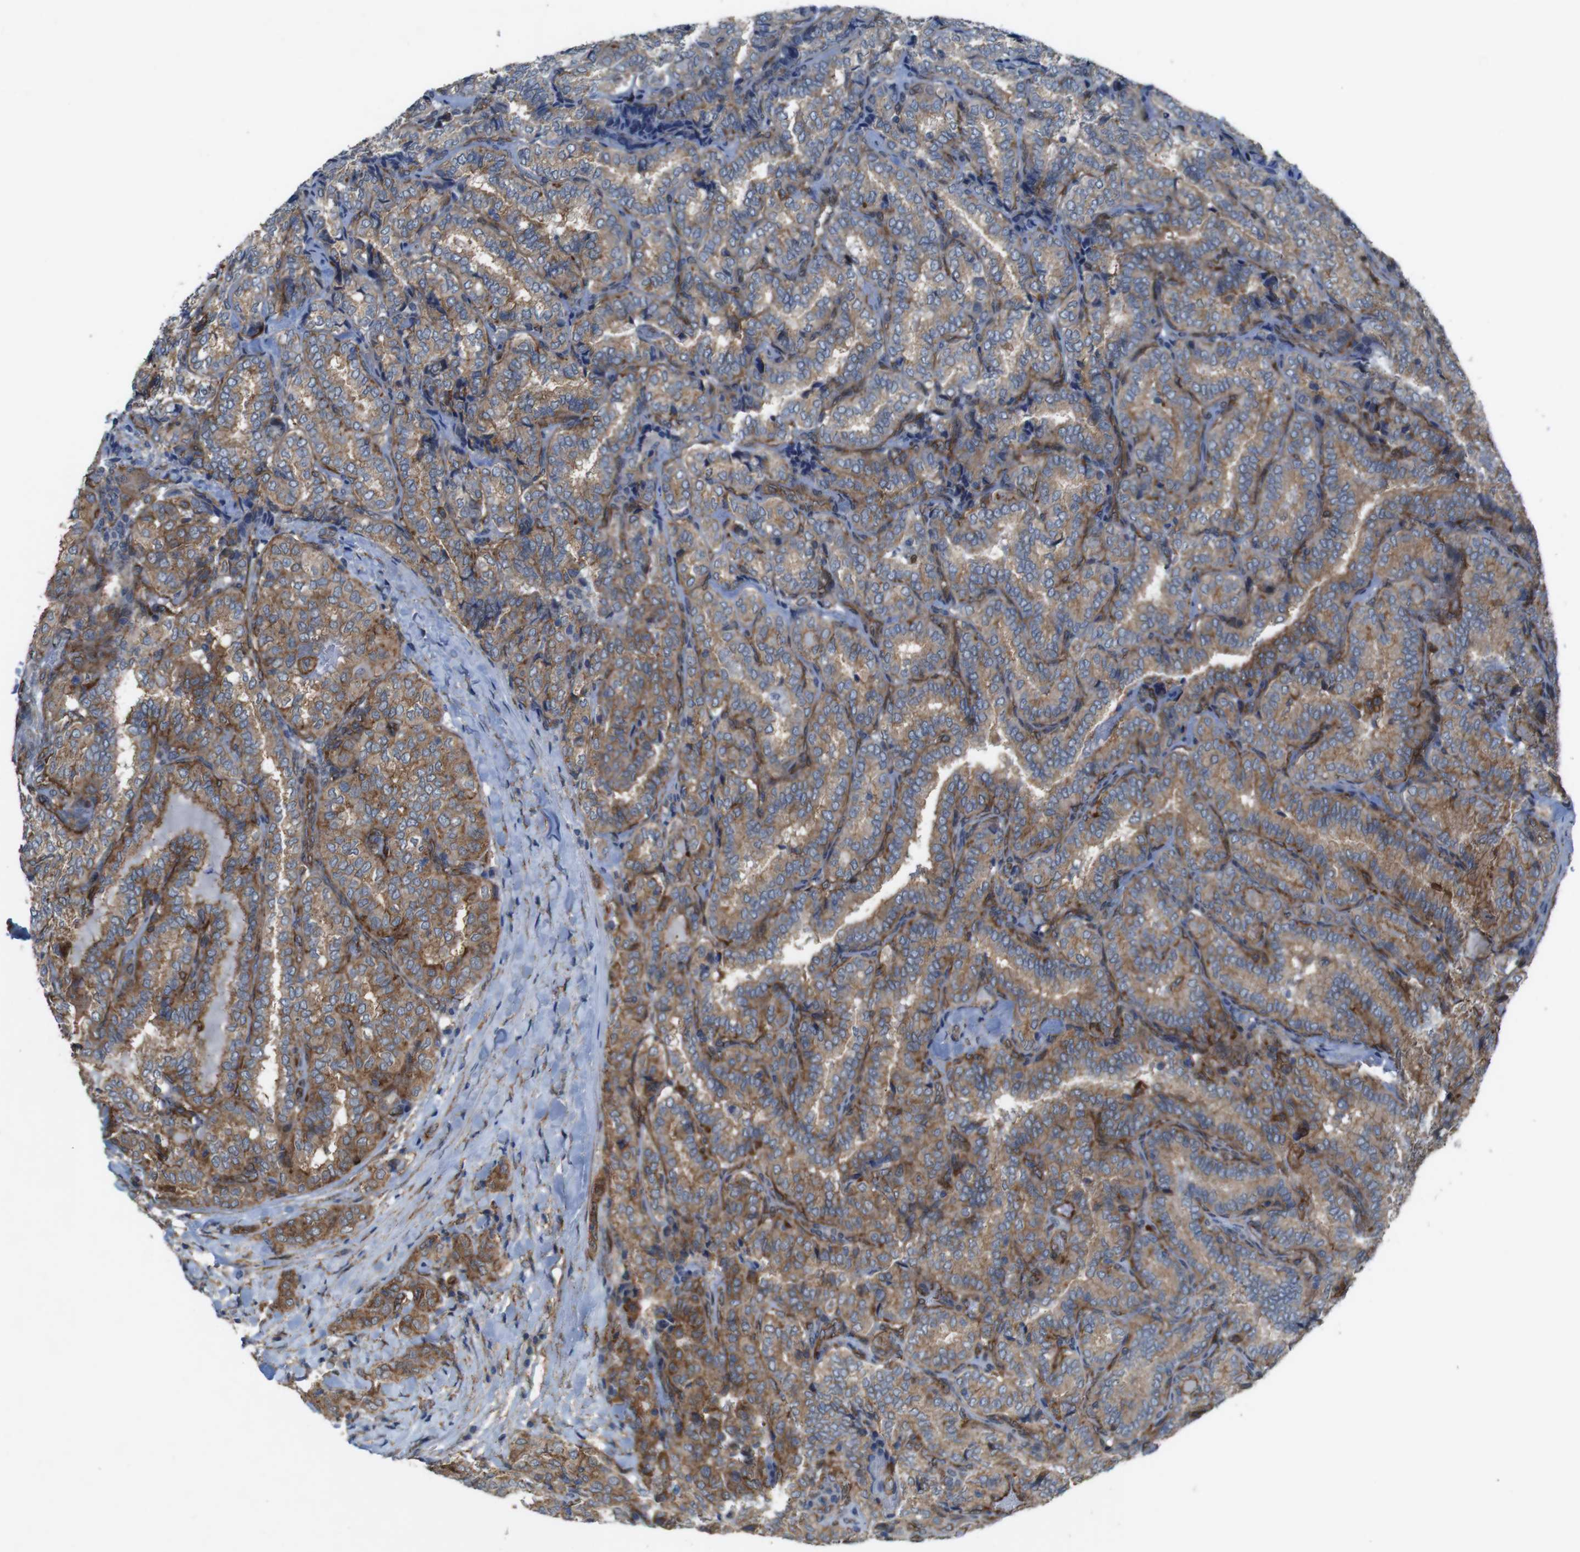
{"staining": {"intensity": "moderate", "quantity": ">75%", "location": "cytoplasmic/membranous"}, "tissue": "thyroid cancer", "cell_type": "Tumor cells", "image_type": "cancer", "snomed": [{"axis": "morphology", "description": "Normal tissue, NOS"}, {"axis": "morphology", "description": "Papillary adenocarcinoma, NOS"}, {"axis": "topography", "description": "Thyroid gland"}], "caption": "Human thyroid papillary adenocarcinoma stained for a protein (brown) exhibits moderate cytoplasmic/membranous positive expression in about >75% of tumor cells.", "gene": "PTGER4", "patient": {"sex": "female", "age": 30}}